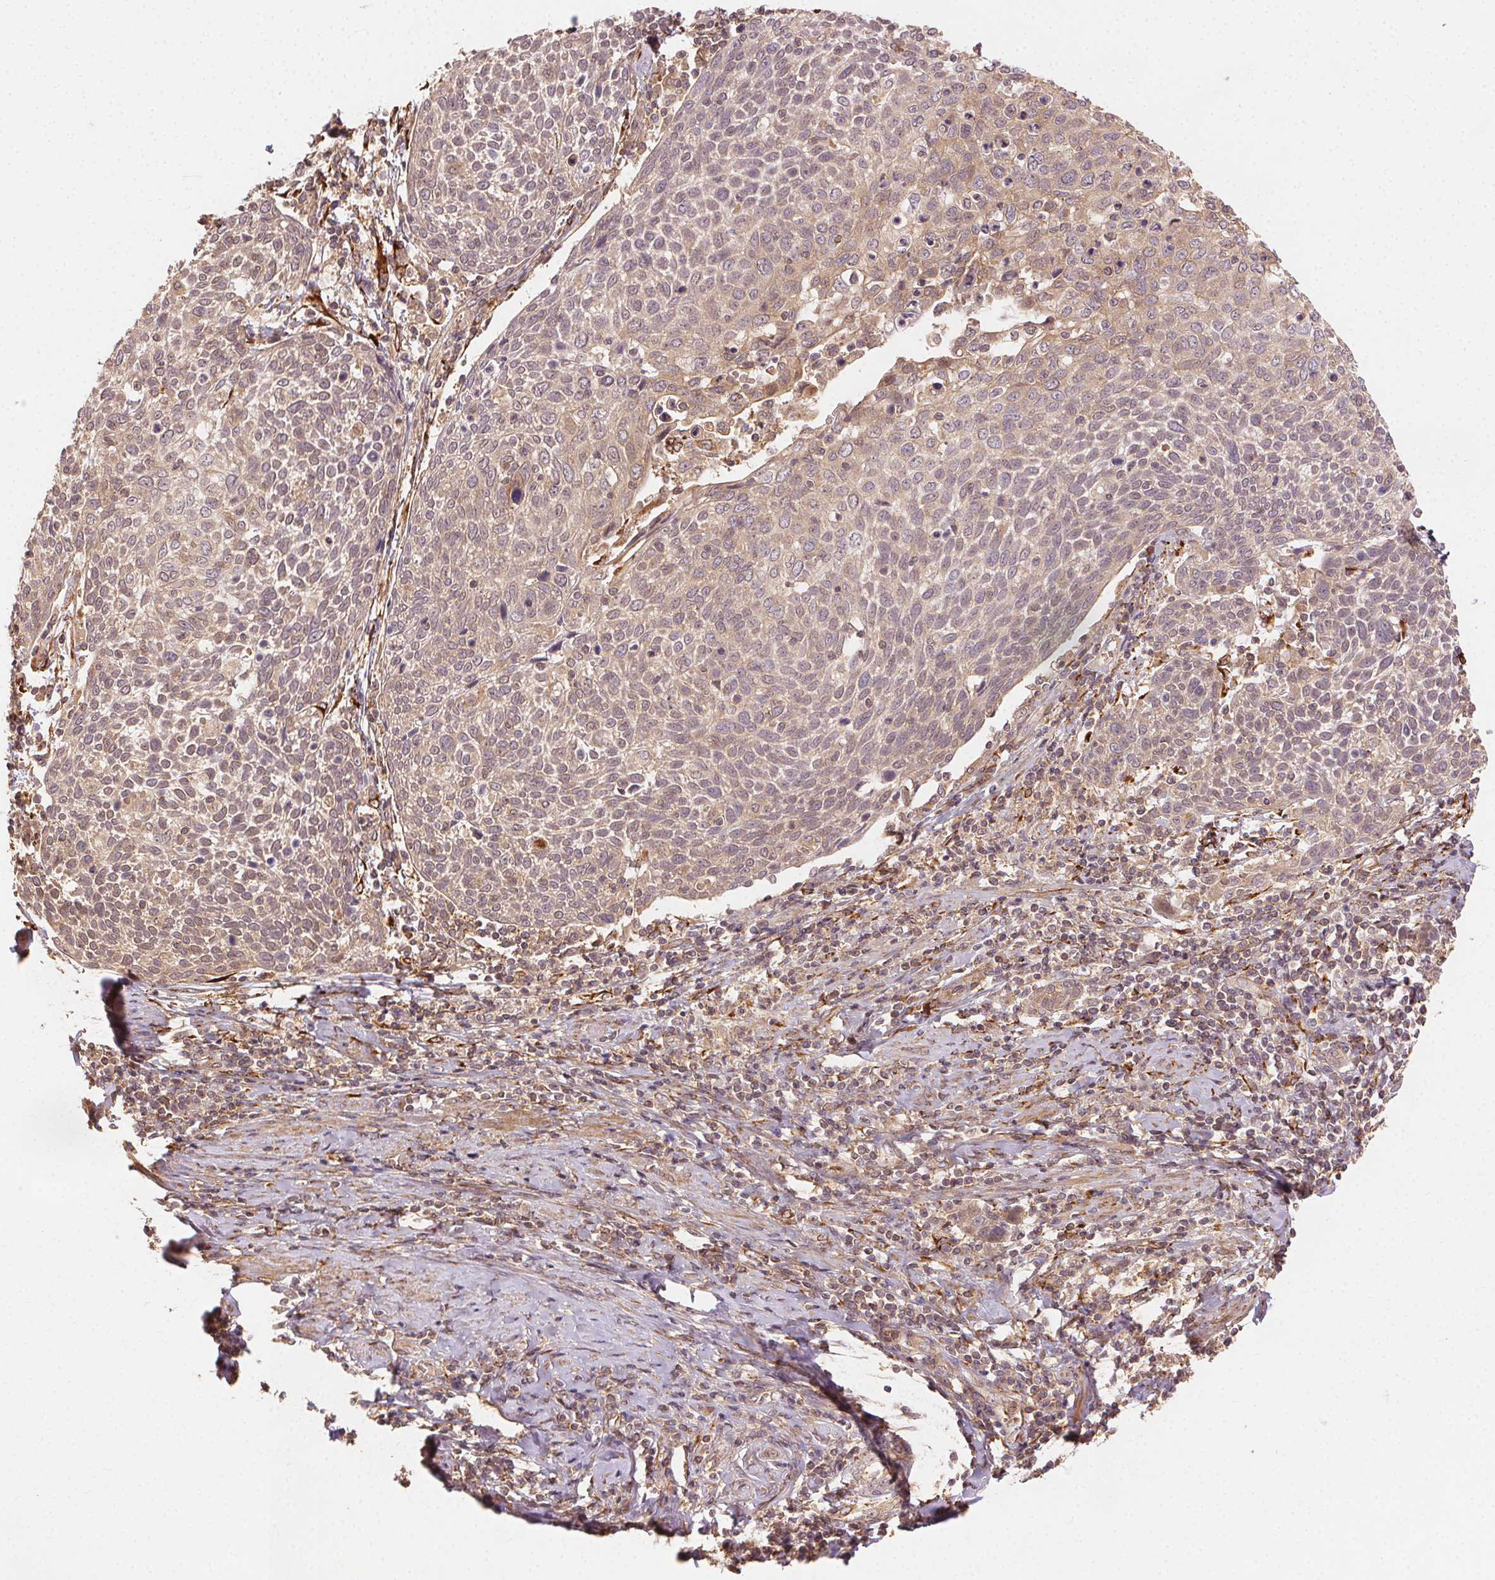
{"staining": {"intensity": "weak", "quantity": ">75%", "location": "cytoplasmic/membranous"}, "tissue": "cervical cancer", "cell_type": "Tumor cells", "image_type": "cancer", "snomed": [{"axis": "morphology", "description": "Squamous cell carcinoma, NOS"}, {"axis": "topography", "description": "Cervix"}], "caption": "Cervical squamous cell carcinoma stained for a protein (brown) exhibits weak cytoplasmic/membranous positive staining in about >75% of tumor cells.", "gene": "KLHL15", "patient": {"sex": "female", "age": 61}}